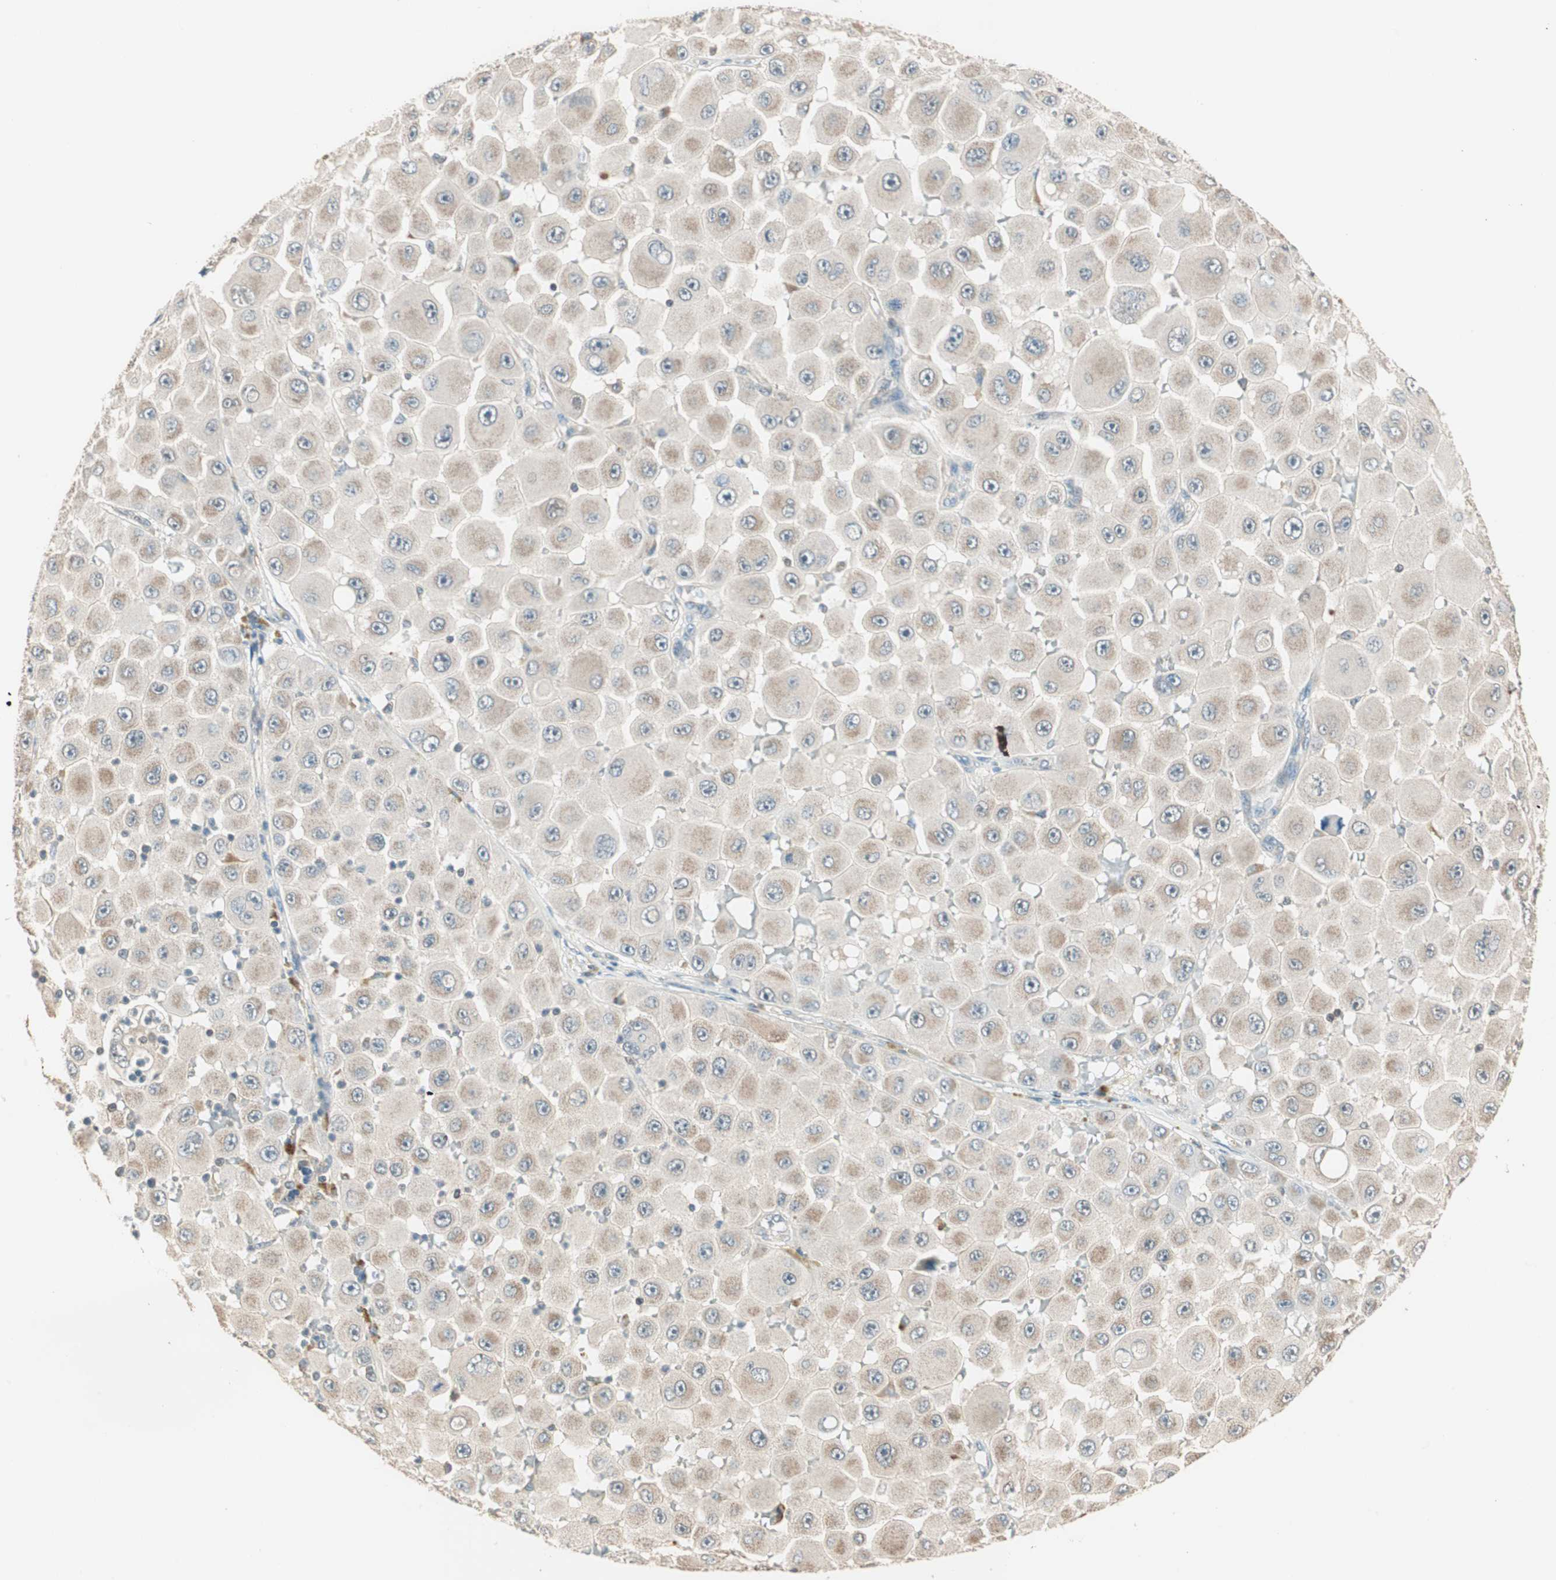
{"staining": {"intensity": "weak", "quantity": "25%-75%", "location": "cytoplasmic/membranous"}, "tissue": "melanoma", "cell_type": "Tumor cells", "image_type": "cancer", "snomed": [{"axis": "morphology", "description": "Malignant melanoma, NOS"}, {"axis": "topography", "description": "Skin"}], "caption": "The photomicrograph reveals a brown stain indicating the presence of a protein in the cytoplasmic/membranous of tumor cells in malignant melanoma.", "gene": "TRIM21", "patient": {"sex": "female", "age": 81}}